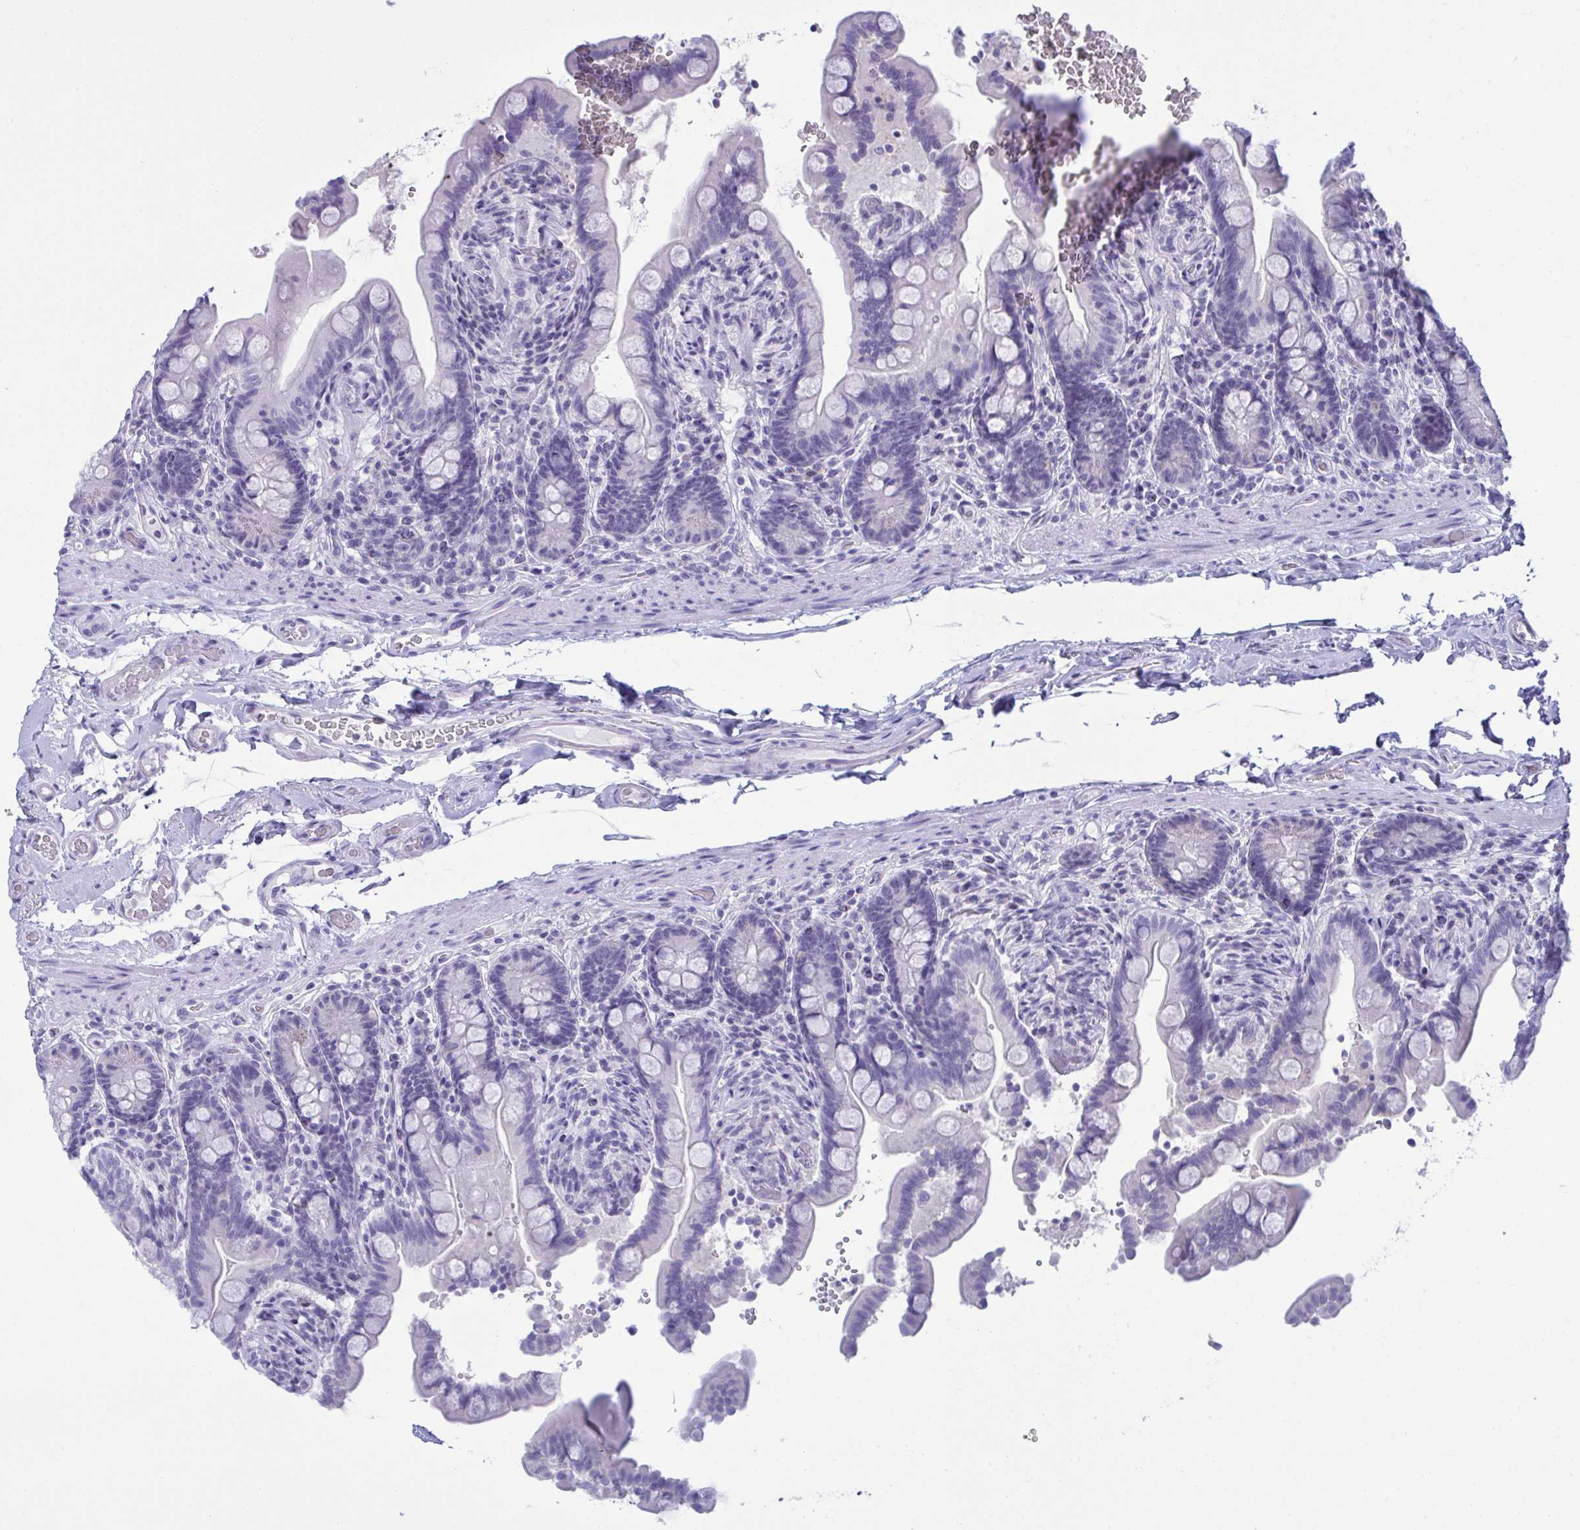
{"staining": {"intensity": "negative", "quantity": "none", "location": "none"}, "tissue": "colon", "cell_type": "Endothelial cells", "image_type": "normal", "snomed": [{"axis": "morphology", "description": "Normal tissue, NOS"}, {"axis": "topography", "description": "Smooth muscle"}, {"axis": "topography", "description": "Colon"}], "caption": "IHC of normal human colon displays no staining in endothelial cells. The staining was performed using DAB (3,3'-diaminobenzidine) to visualize the protein expression in brown, while the nuclei were stained in blue with hematoxylin (Magnification: 20x).", "gene": "RANBP2", "patient": {"sex": "male", "age": 73}}